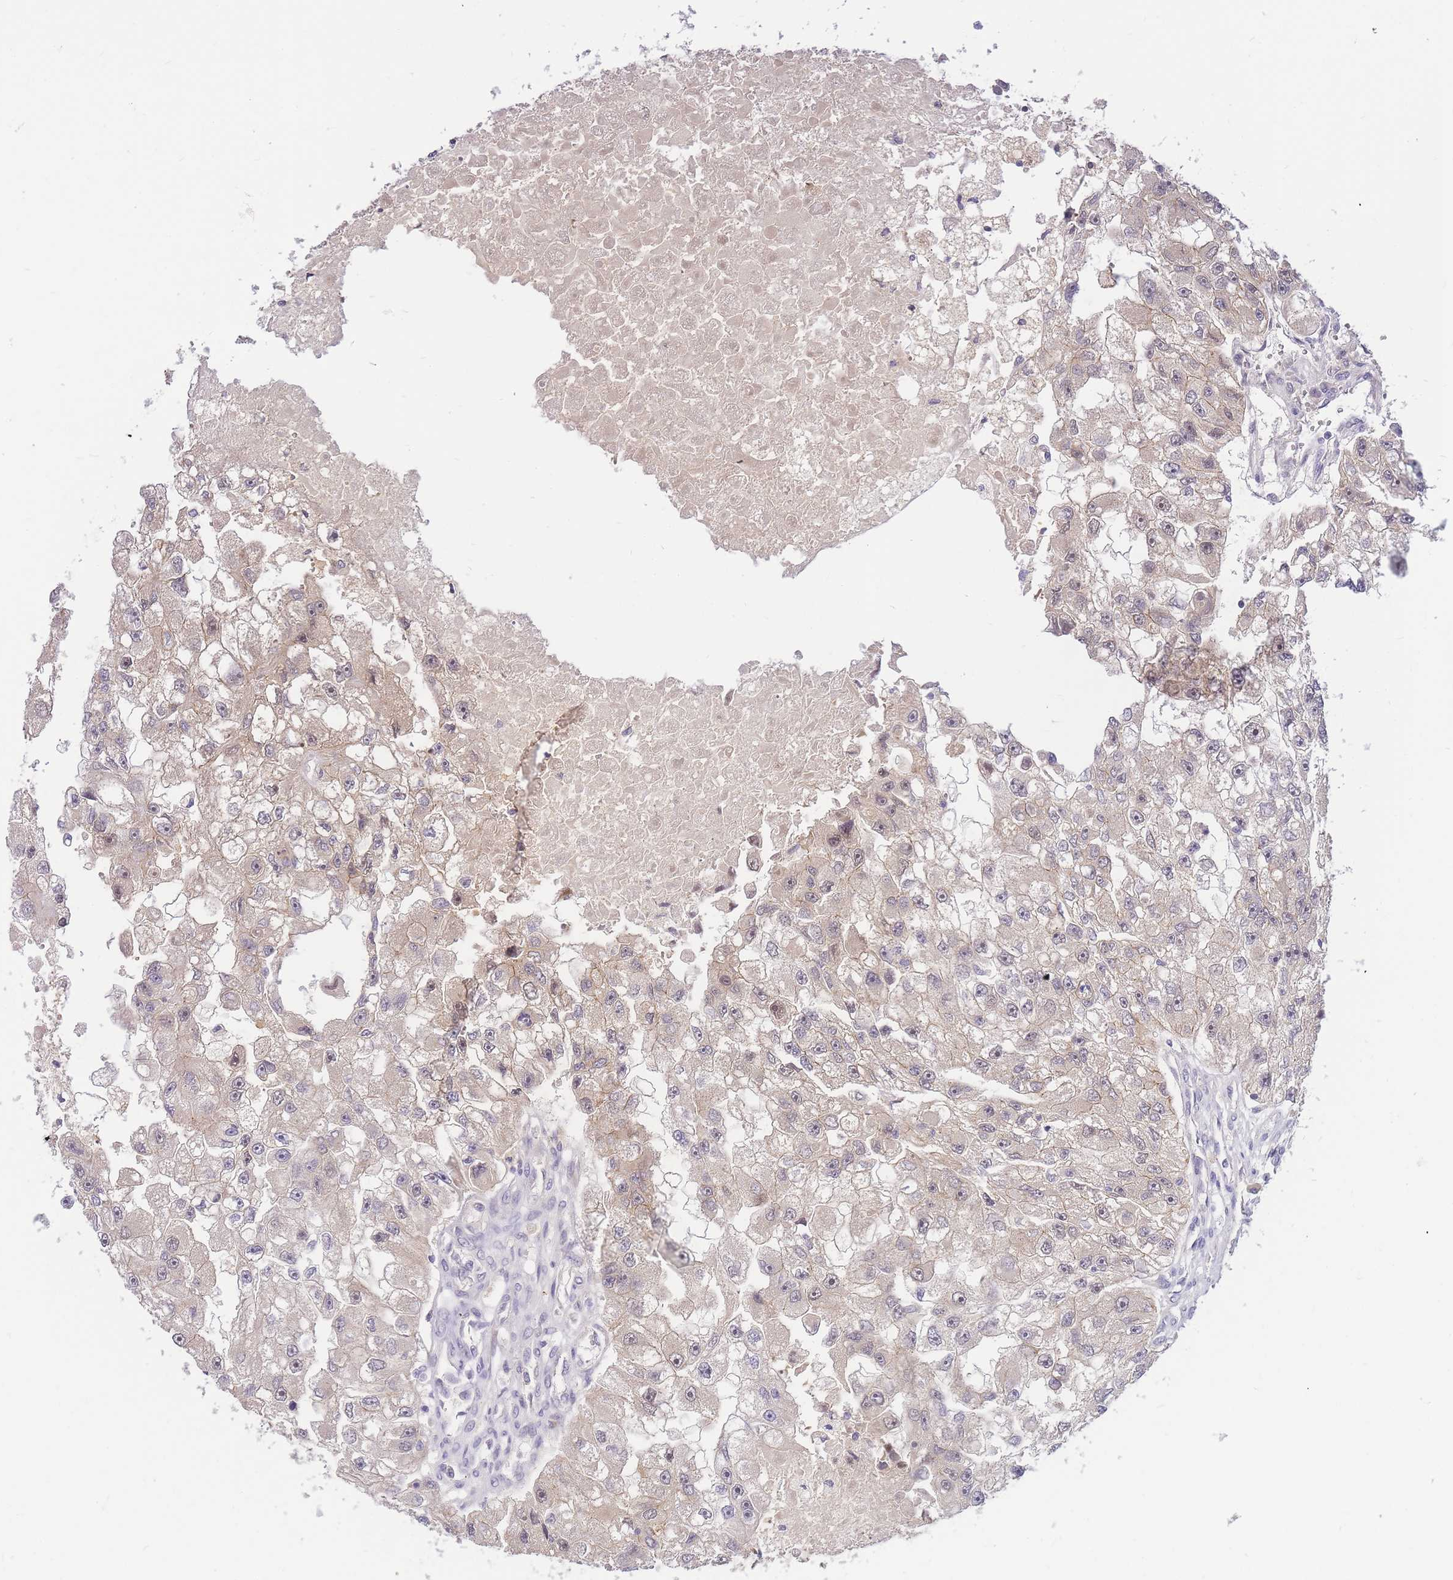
{"staining": {"intensity": "weak", "quantity": "25%-75%", "location": "cytoplasmic/membranous"}, "tissue": "renal cancer", "cell_type": "Tumor cells", "image_type": "cancer", "snomed": [{"axis": "morphology", "description": "Adenocarcinoma, NOS"}, {"axis": "topography", "description": "Kidney"}], "caption": "IHC (DAB) staining of renal adenocarcinoma shows weak cytoplasmic/membranous protein staining in about 25%-75% of tumor cells. The protein of interest is stained brown, and the nuclei are stained in blue (DAB IHC with brightfield microscopy, high magnification).", "gene": "ZNF577", "patient": {"sex": "male", "age": 63}}